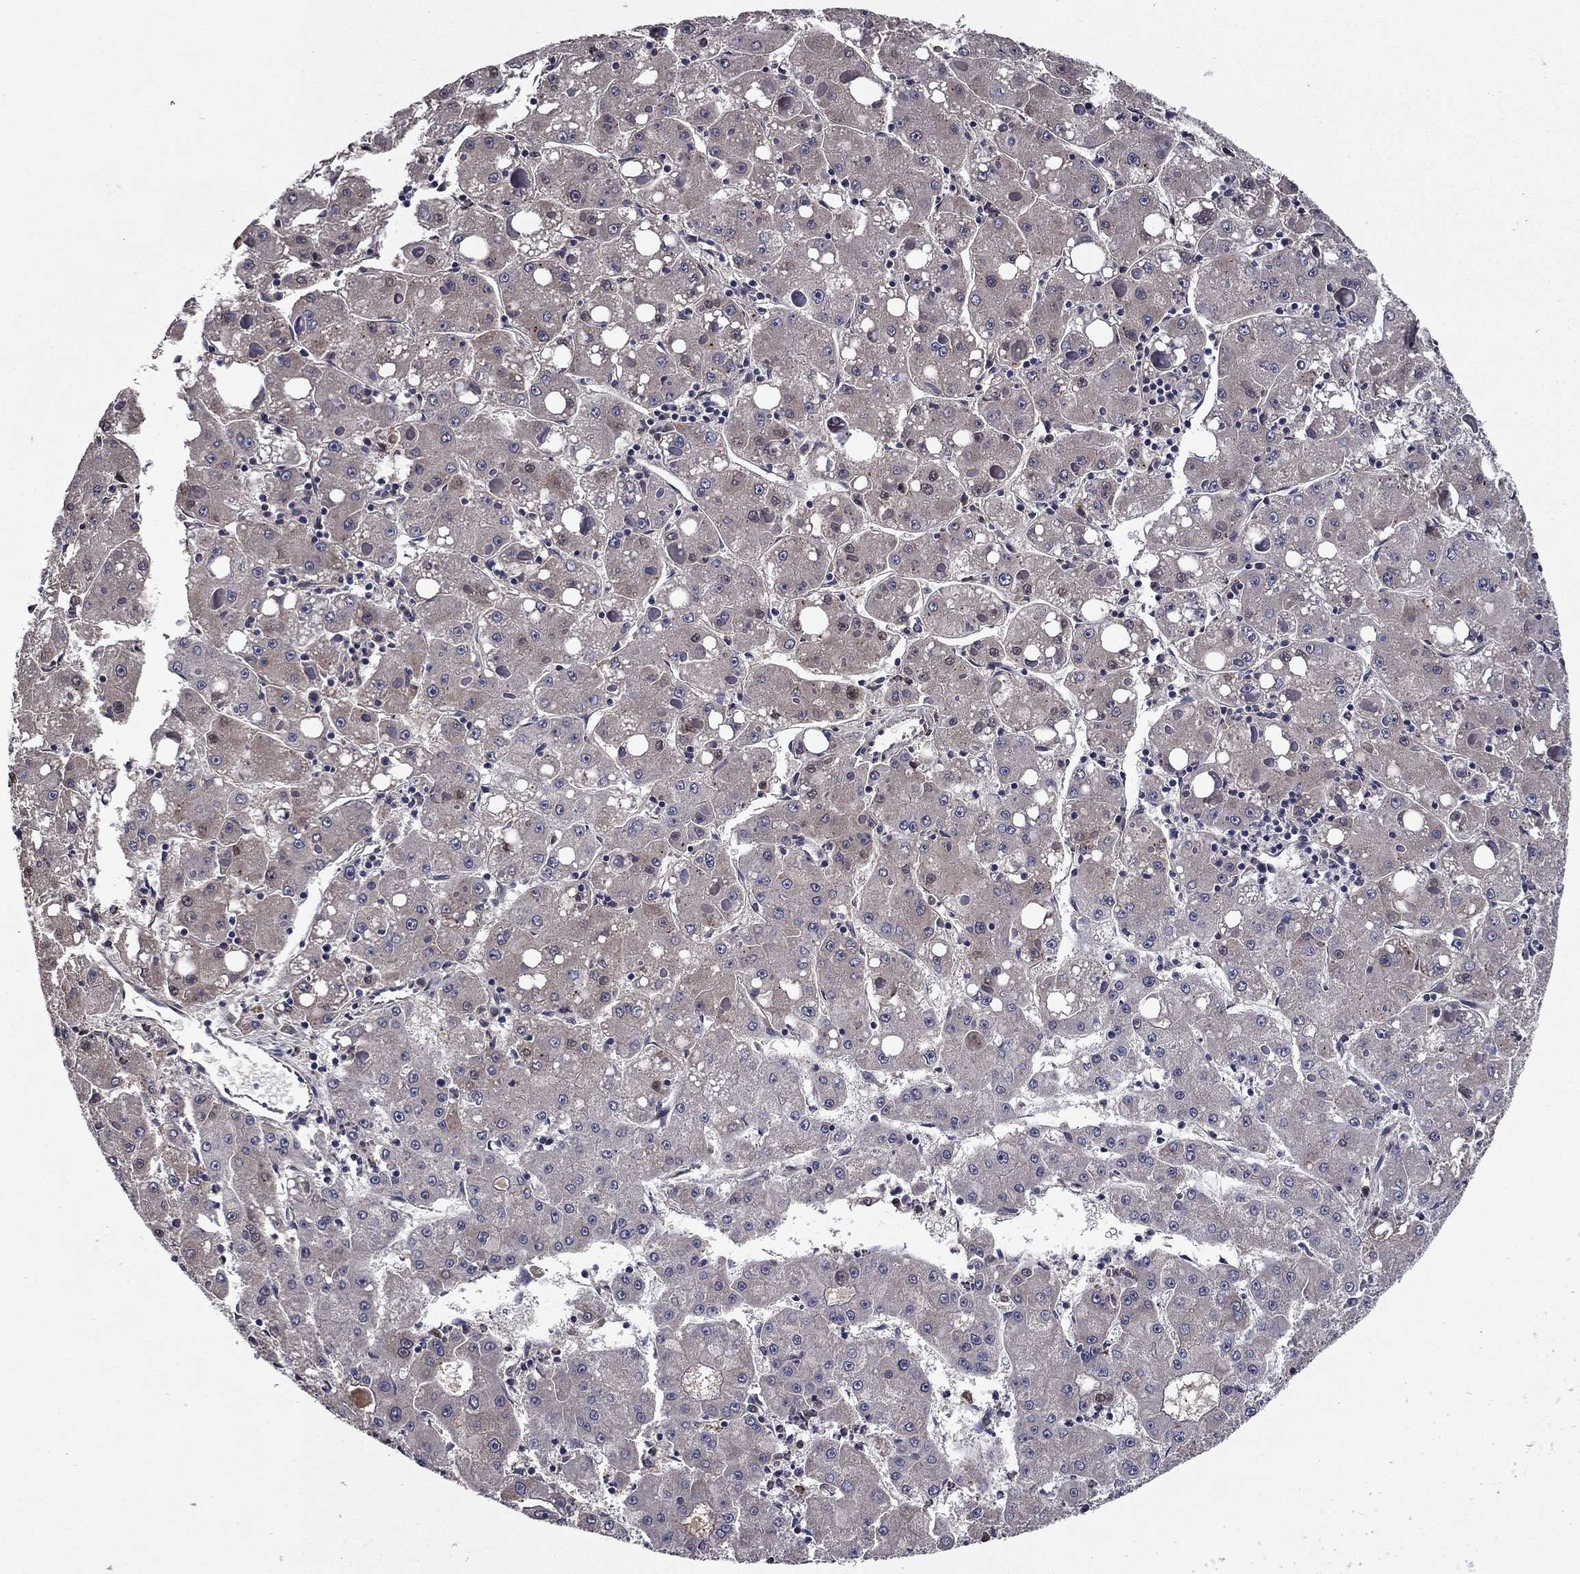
{"staining": {"intensity": "negative", "quantity": "none", "location": "none"}, "tissue": "liver cancer", "cell_type": "Tumor cells", "image_type": "cancer", "snomed": [{"axis": "morphology", "description": "Carcinoma, Hepatocellular, NOS"}, {"axis": "topography", "description": "Liver"}], "caption": "Human liver hepatocellular carcinoma stained for a protein using immunohistochemistry reveals no staining in tumor cells.", "gene": "PROS1", "patient": {"sex": "male", "age": 73}}